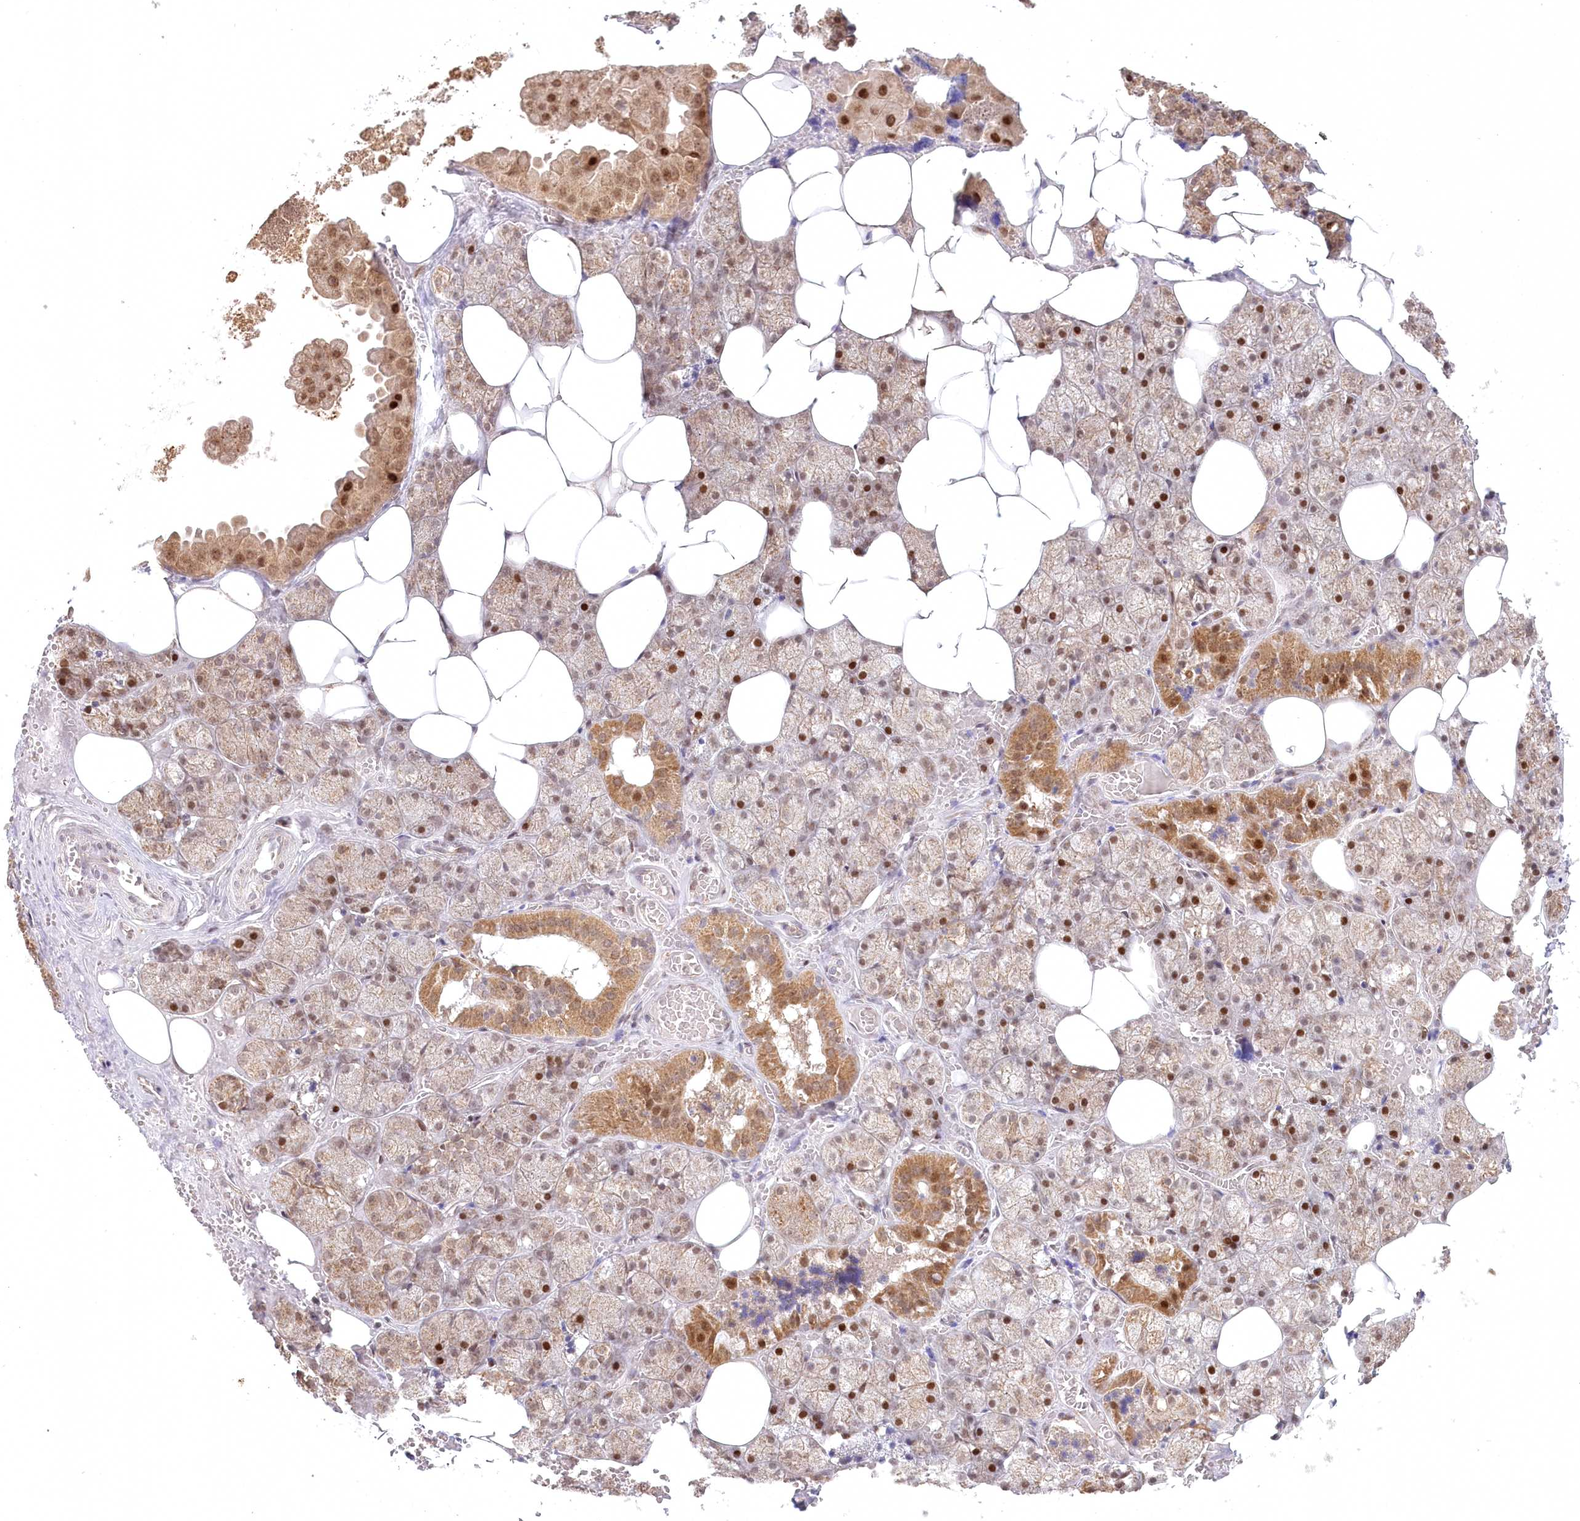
{"staining": {"intensity": "moderate", "quantity": ">75%", "location": "cytoplasmic/membranous,nuclear"}, "tissue": "salivary gland", "cell_type": "Glandular cells", "image_type": "normal", "snomed": [{"axis": "morphology", "description": "Normal tissue, NOS"}, {"axis": "topography", "description": "Salivary gland"}], "caption": "This image reveals immunohistochemistry (IHC) staining of benign human salivary gland, with medium moderate cytoplasmic/membranous,nuclear expression in approximately >75% of glandular cells.", "gene": "PYURF", "patient": {"sex": "male", "age": 62}}